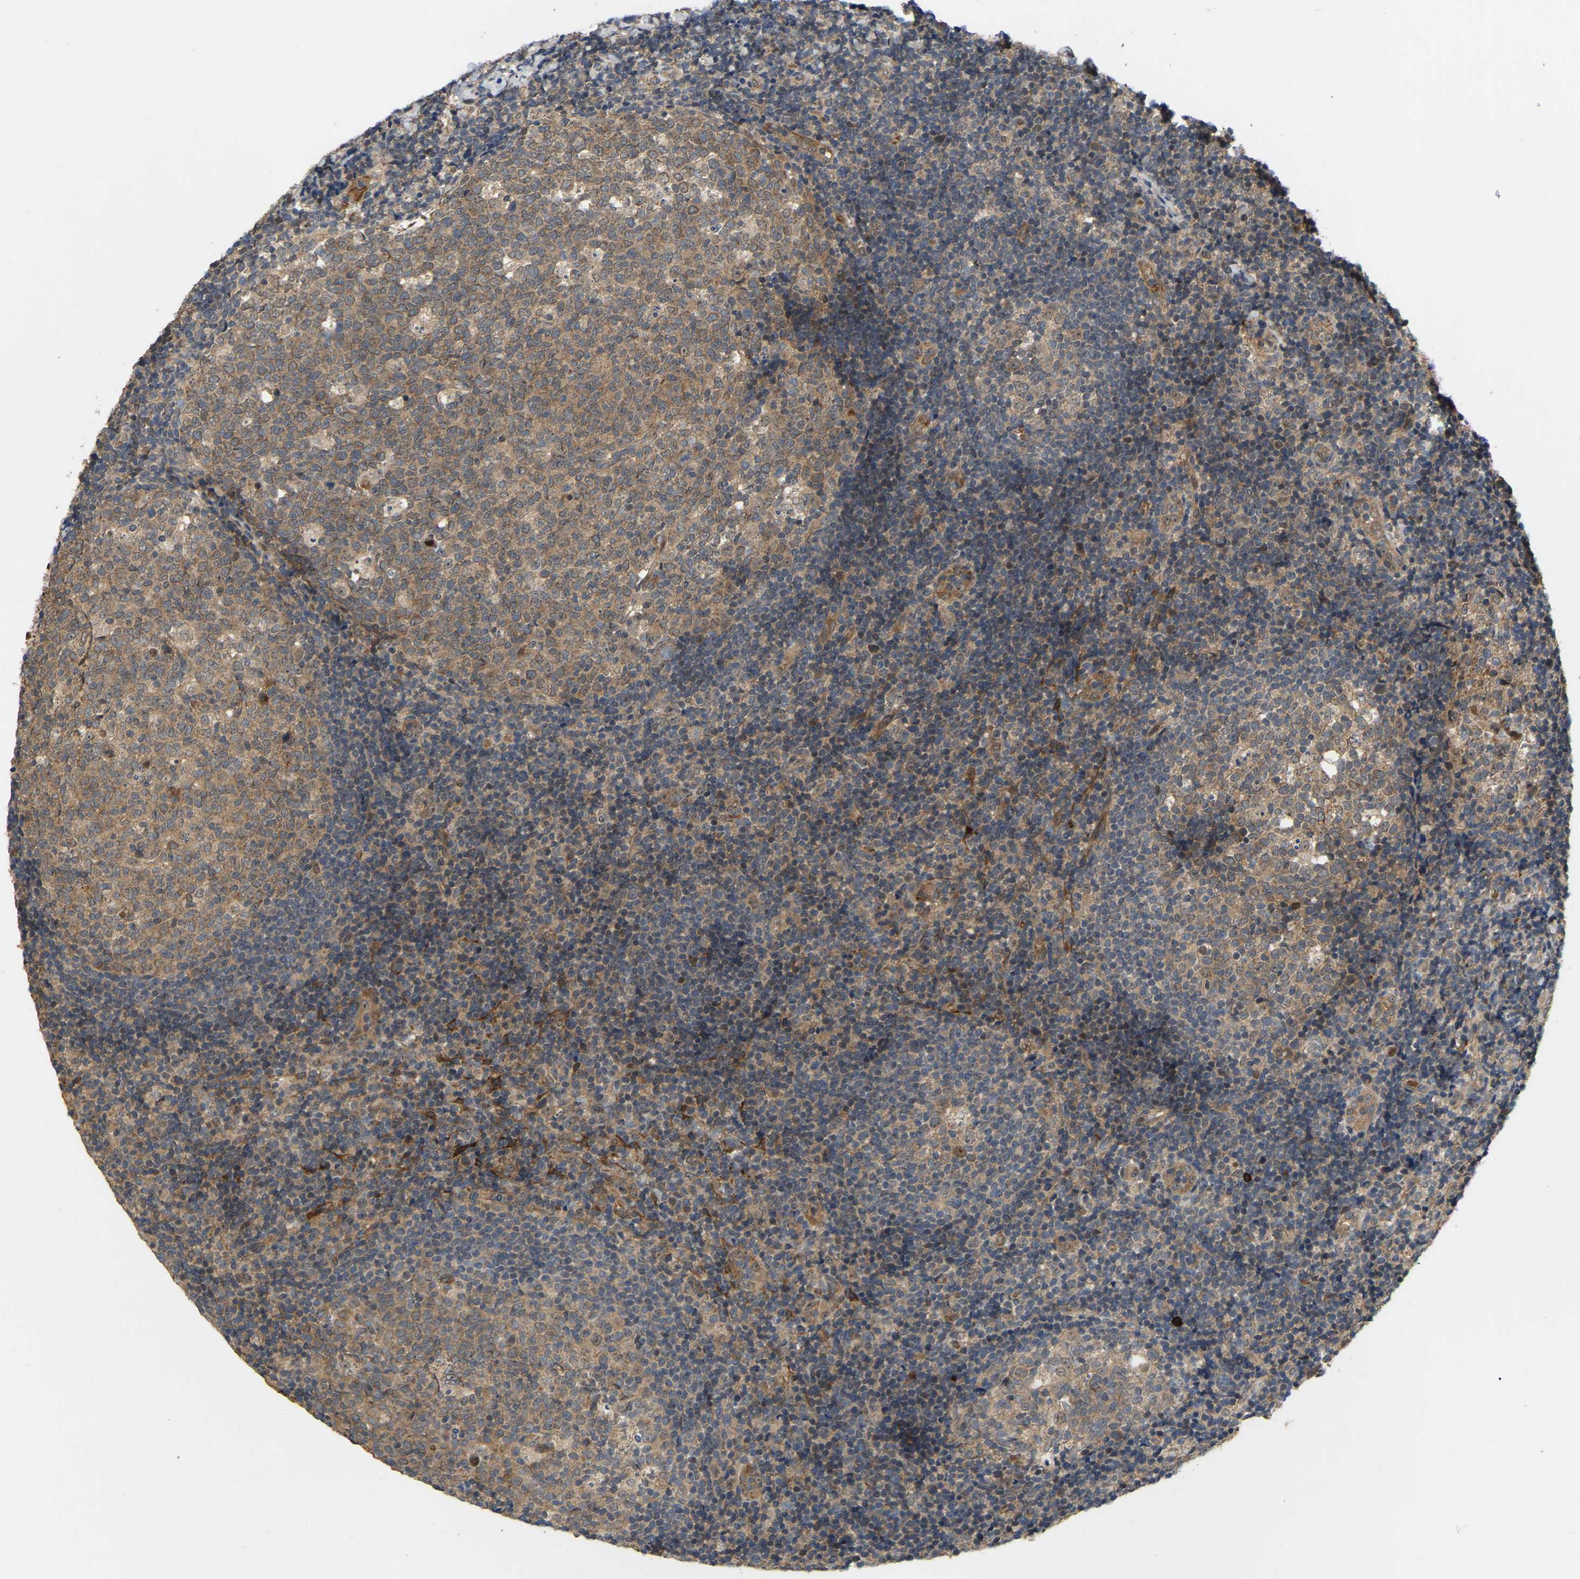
{"staining": {"intensity": "weak", "quantity": ">75%", "location": "cytoplasmic/membranous"}, "tissue": "tonsil", "cell_type": "Germinal center cells", "image_type": "normal", "snomed": [{"axis": "morphology", "description": "Normal tissue, NOS"}, {"axis": "topography", "description": "Tonsil"}], "caption": "Immunohistochemistry (DAB (3,3'-diaminobenzidine)) staining of benign tonsil displays weak cytoplasmic/membranous protein positivity in approximately >75% of germinal center cells.", "gene": "LIMK2", "patient": {"sex": "female", "age": 19}}